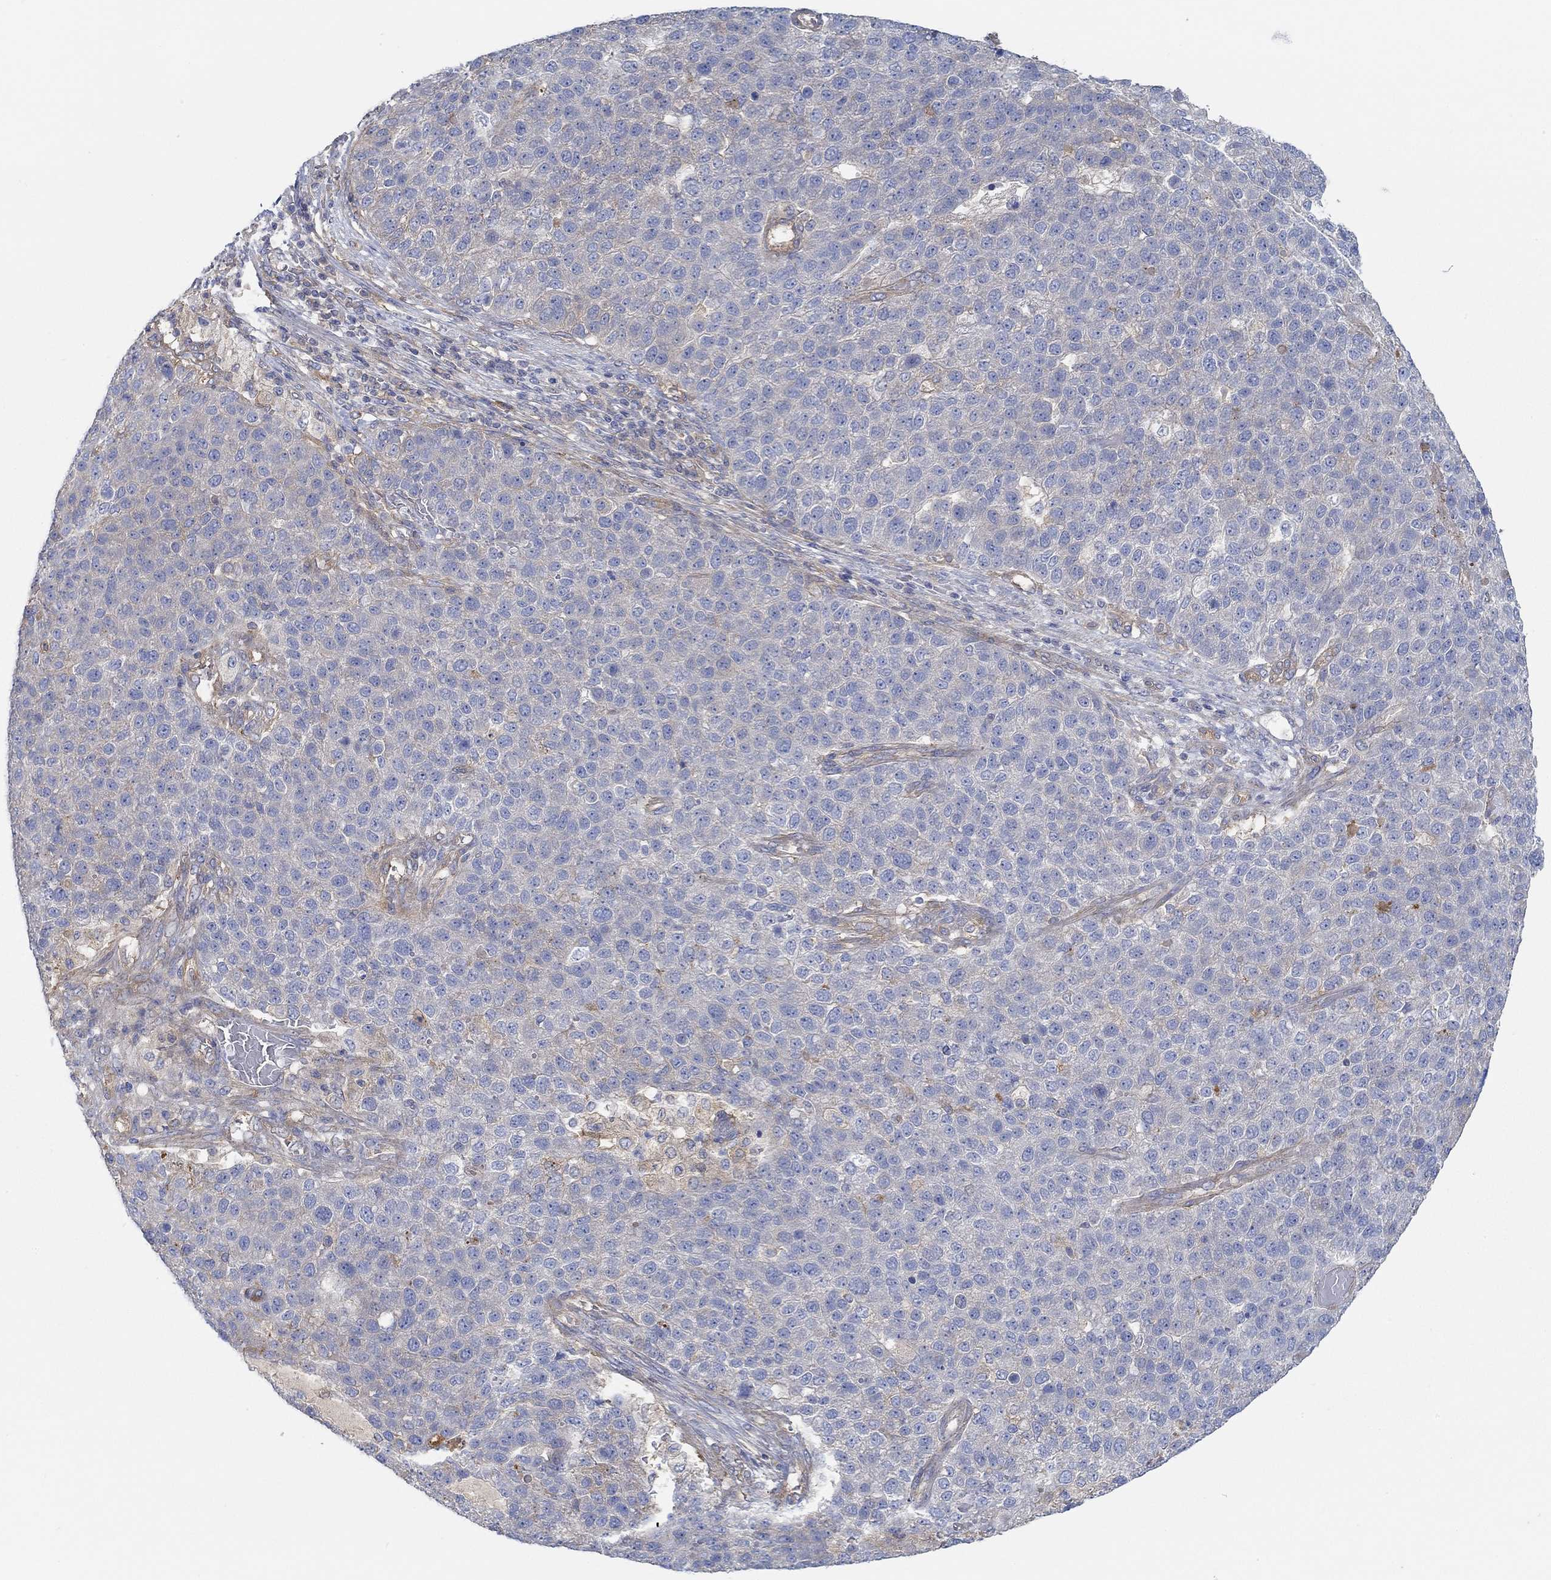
{"staining": {"intensity": "negative", "quantity": "none", "location": "none"}, "tissue": "pancreatic cancer", "cell_type": "Tumor cells", "image_type": "cancer", "snomed": [{"axis": "morphology", "description": "Adenocarcinoma, NOS"}, {"axis": "topography", "description": "Pancreas"}], "caption": "Immunohistochemistry of pancreatic cancer (adenocarcinoma) reveals no positivity in tumor cells. (Brightfield microscopy of DAB IHC at high magnification).", "gene": "SPAG9", "patient": {"sex": "female", "age": 61}}